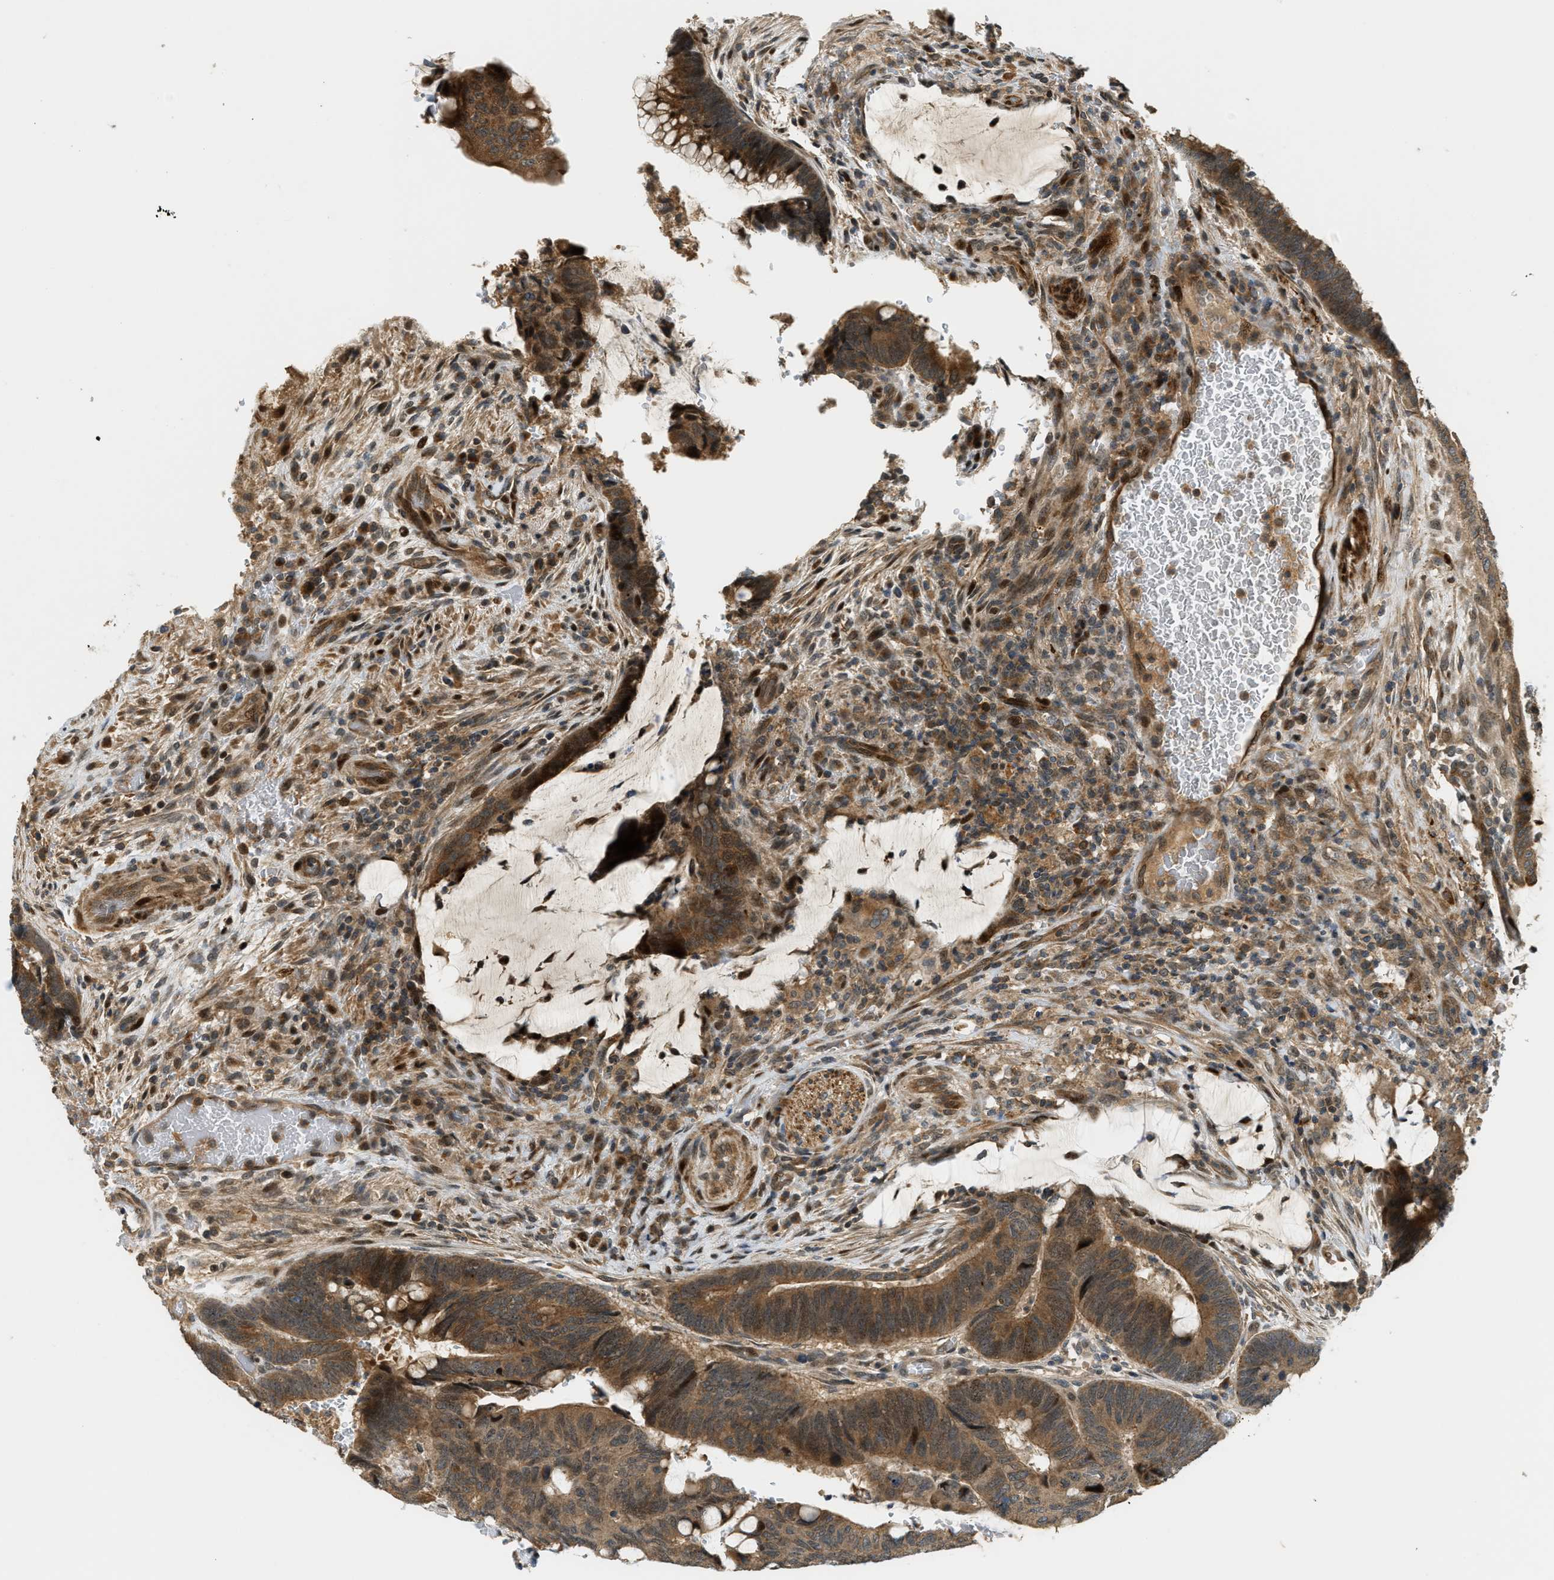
{"staining": {"intensity": "strong", "quantity": "25%-75%", "location": "cytoplasmic/membranous,nuclear"}, "tissue": "colorectal cancer", "cell_type": "Tumor cells", "image_type": "cancer", "snomed": [{"axis": "morphology", "description": "Normal tissue, NOS"}, {"axis": "morphology", "description": "Adenocarcinoma, NOS"}, {"axis": "topography", "description": "Rectum"}, {"axis": "topography", "description": "Peripheral nerve tissue"}], "caption": "Immunohistochemical staining of human adenocarcinoma (colorectal) shows high levels of strong cytoplasmic/membranous and nuclear expression in approximately 25%-75% of tumor cells.", "gene": "TRAPPC14", "patient": {"sex": "male", "age": 92}}